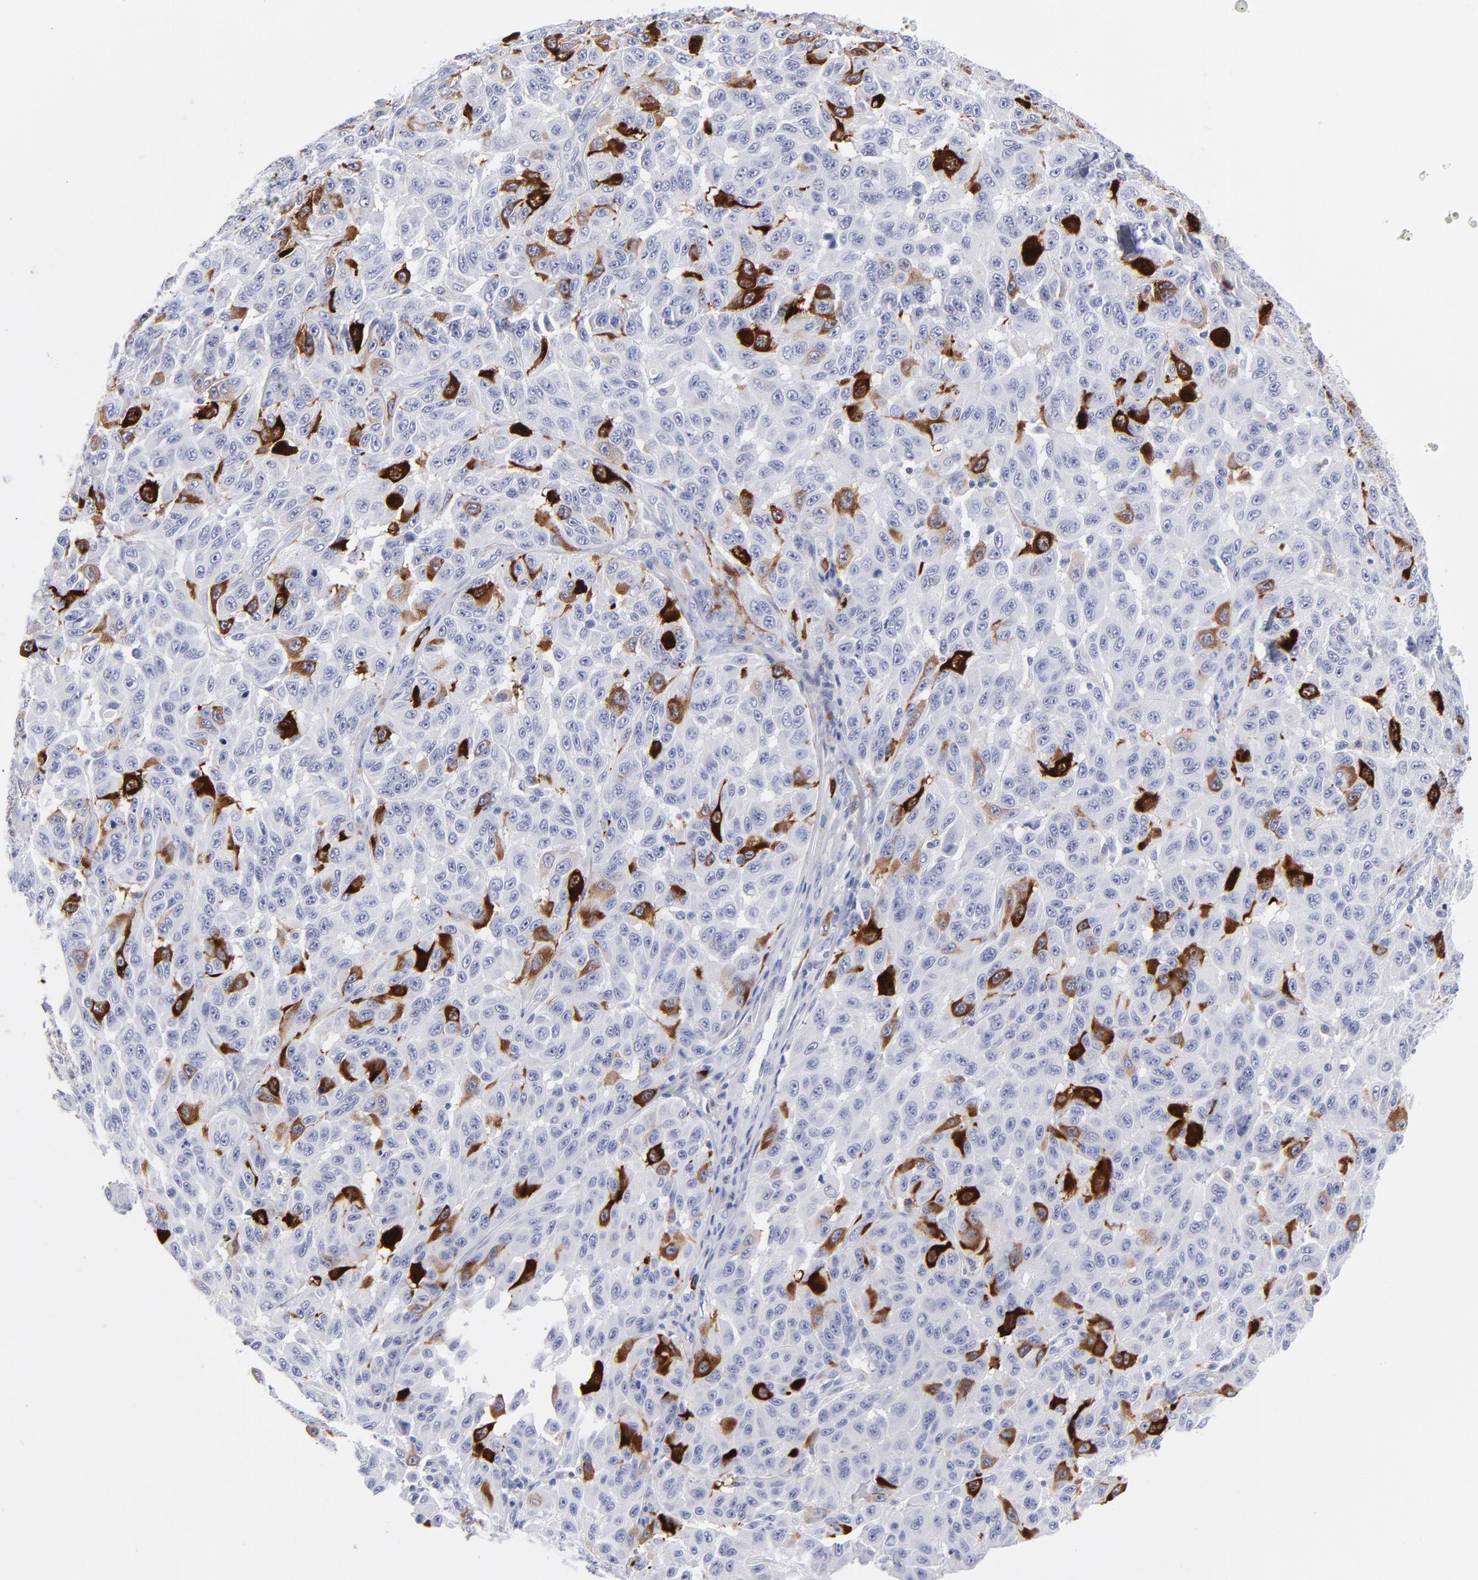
{"staining": {"intensity": "strong", "quantity": "<25%", "location": "cytoplasmic/membranous"}, "tissue": "melanoma", "cell_type": "Tumor cells", "image_type": "cancer", "snomed": [{"axis": "morphology", "description": "Malignant melanoma, NOS"}, {"axis": "topography", "description": "Skin"}], "caption": "Immunohistochemistry (IHC) histopathology image of neoplastic tissue: human malignant melanoma stained using immunohistochemistry reveals medium levels of strong protein expression localized specifically in the cytoplasmic/membranous of tumor cells, appearing as a cytoplasmic/membranous brown color.", "gene": "CCNB1", "patient": {"sex": "male", "age": 30}}